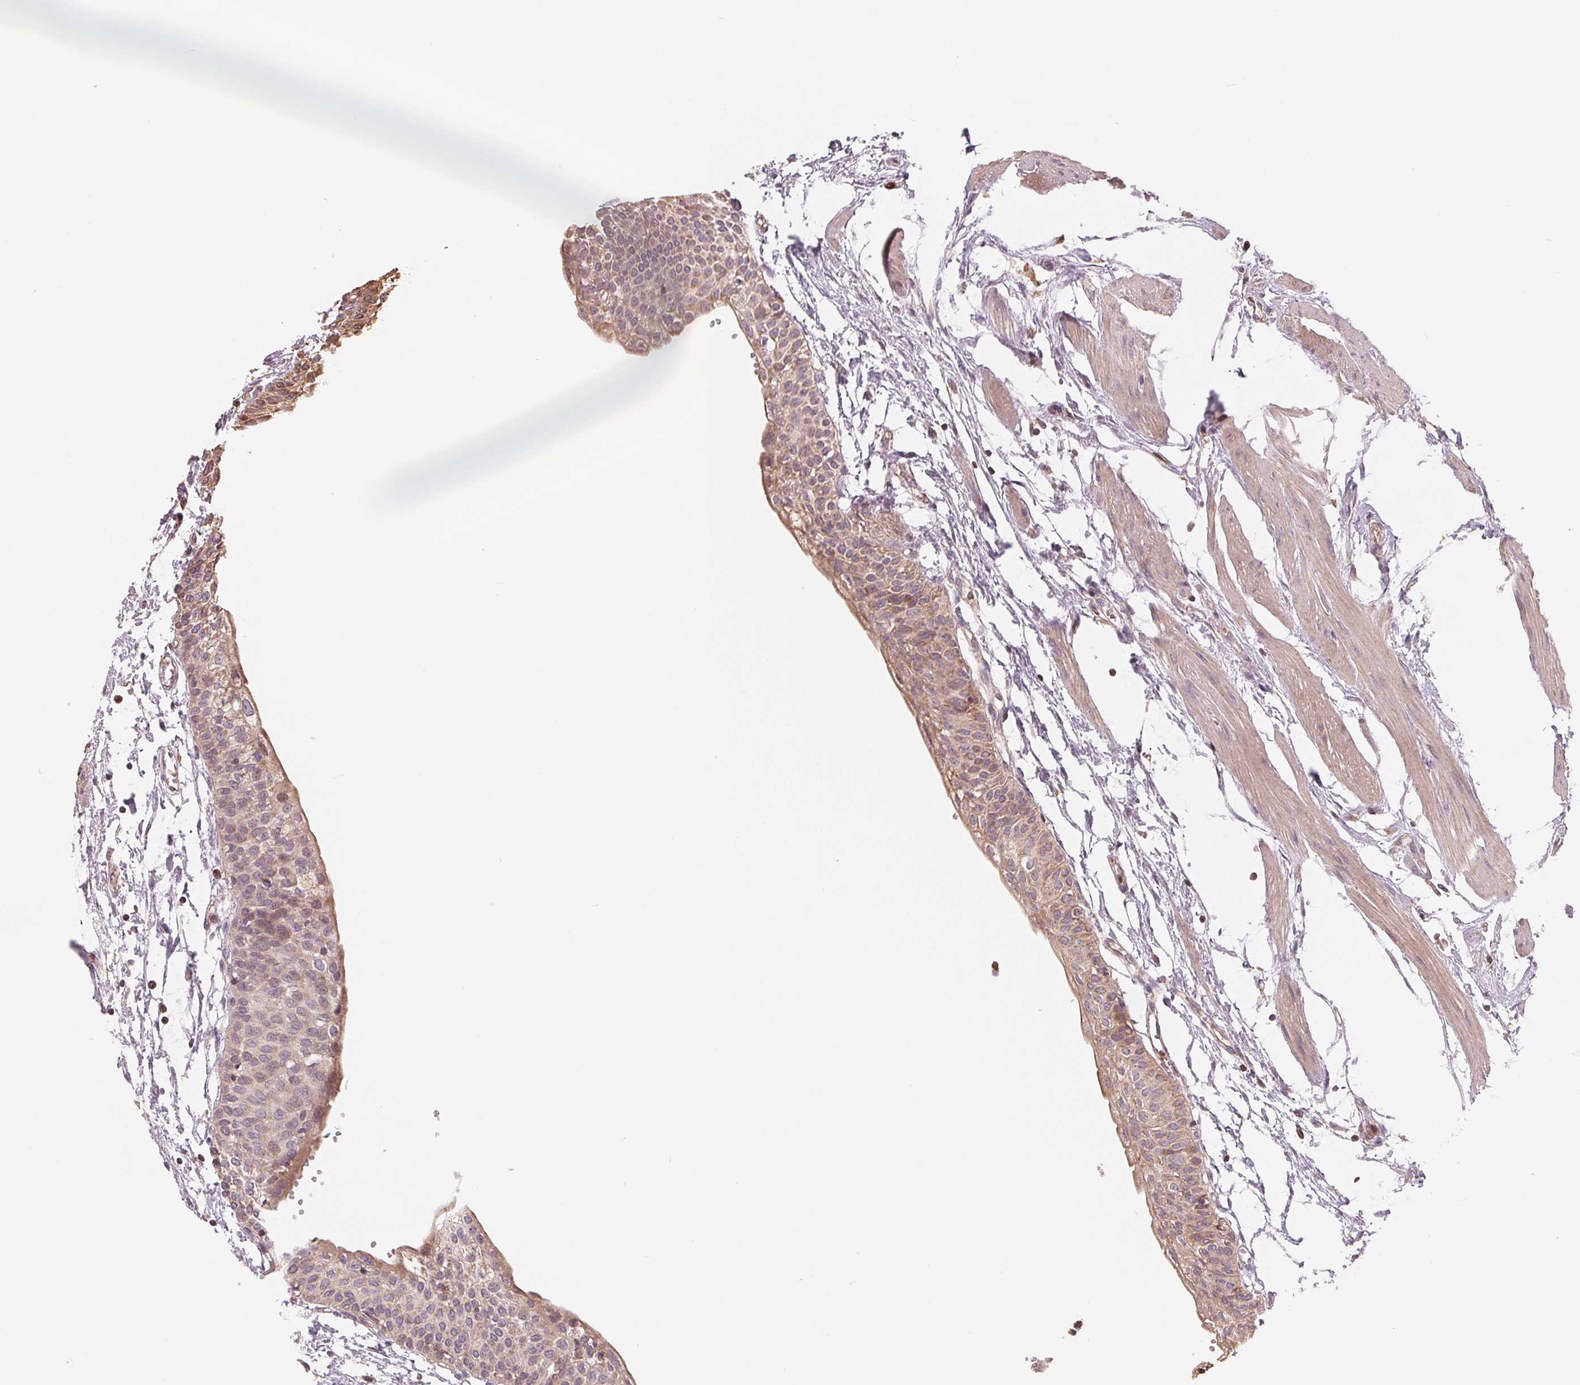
{"staining": {"intensity": "moderate", "quantity": "25%-75%", "location": "cytoplasmic/membranous"}, "tissue": "urinary bladder", "cell_type": "Urothelial cells", "image_type": "normal", "snomed": [{"axis": "morphology", "description": "Normal tissue, NOS"}, {"axis": "topography", "description": "Urinary bladder"}, {"axis": "topography", "description": "Peripheral nerve tissue"}], "caption": "The histopathology image exhibits immunohistochemical staining of unremarkable urinary bladder. There is moderate cytoplasmic/membranous expression is identified in approximately 25%-75% of urothelial cells. (Stains: DAB in brown, nuclei in blue, Microscopy: brightfield microscopy at high magnification).", "gene": "AQP8", "patient": {"sex": "male", "age": 55}}